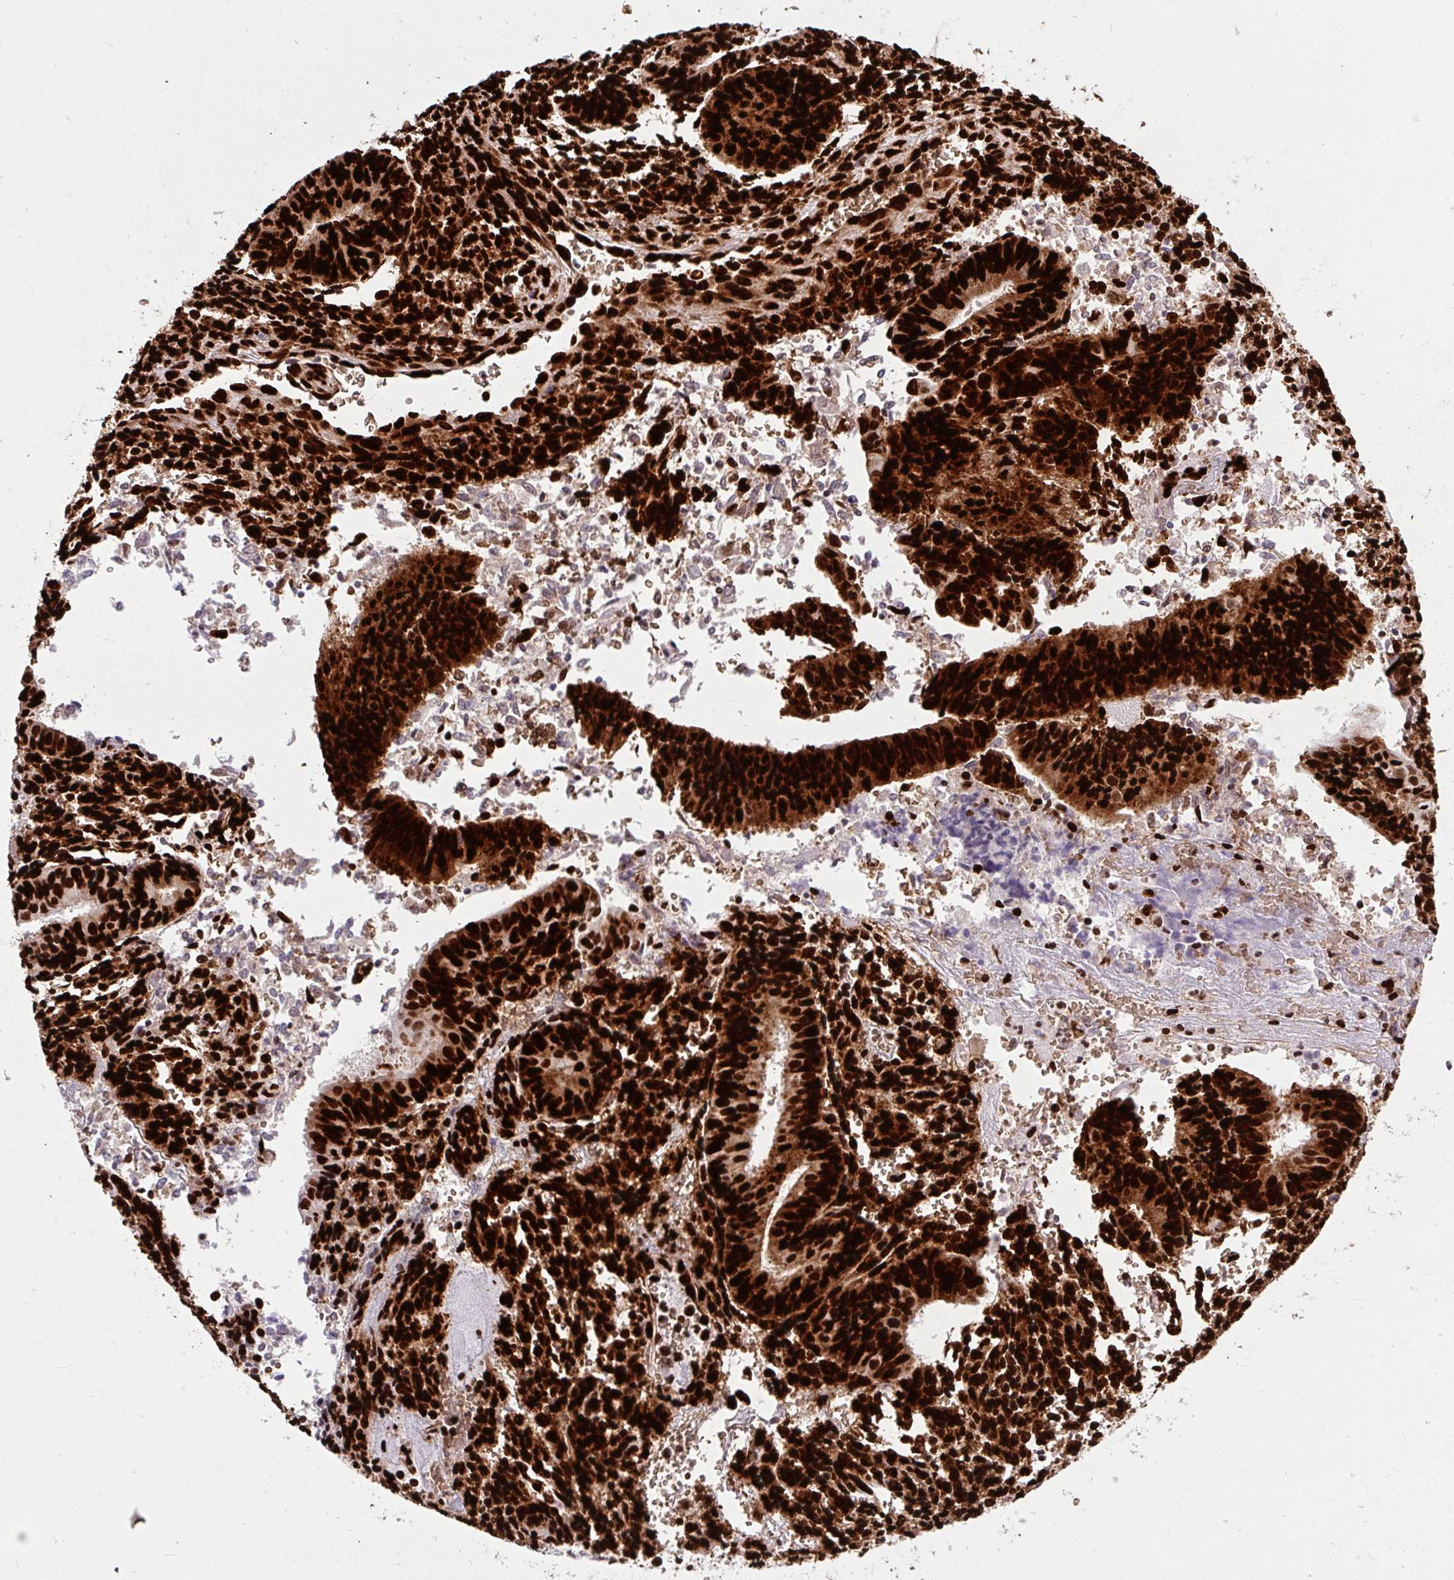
{"staining": {"intensity": "strong", "quantity": ">75%", "location": "nuclear"}, "tissue": "endometrial cancer", "cell_type": "Tumor cells", "image_type": "cancer", "snomed": [{"axis": "morphology", "description": "Adenocarcinoma, NOS"}, {"axis": "topography", "description": "Endometrium"}], "caption": "Protein staining reveals strong nuclear positivity in approximately >75% of tumor cells in endometrial cancer (adenocarcinoma).", "gene": "FUS", "patient": {"sex": "female", "age": 50}}